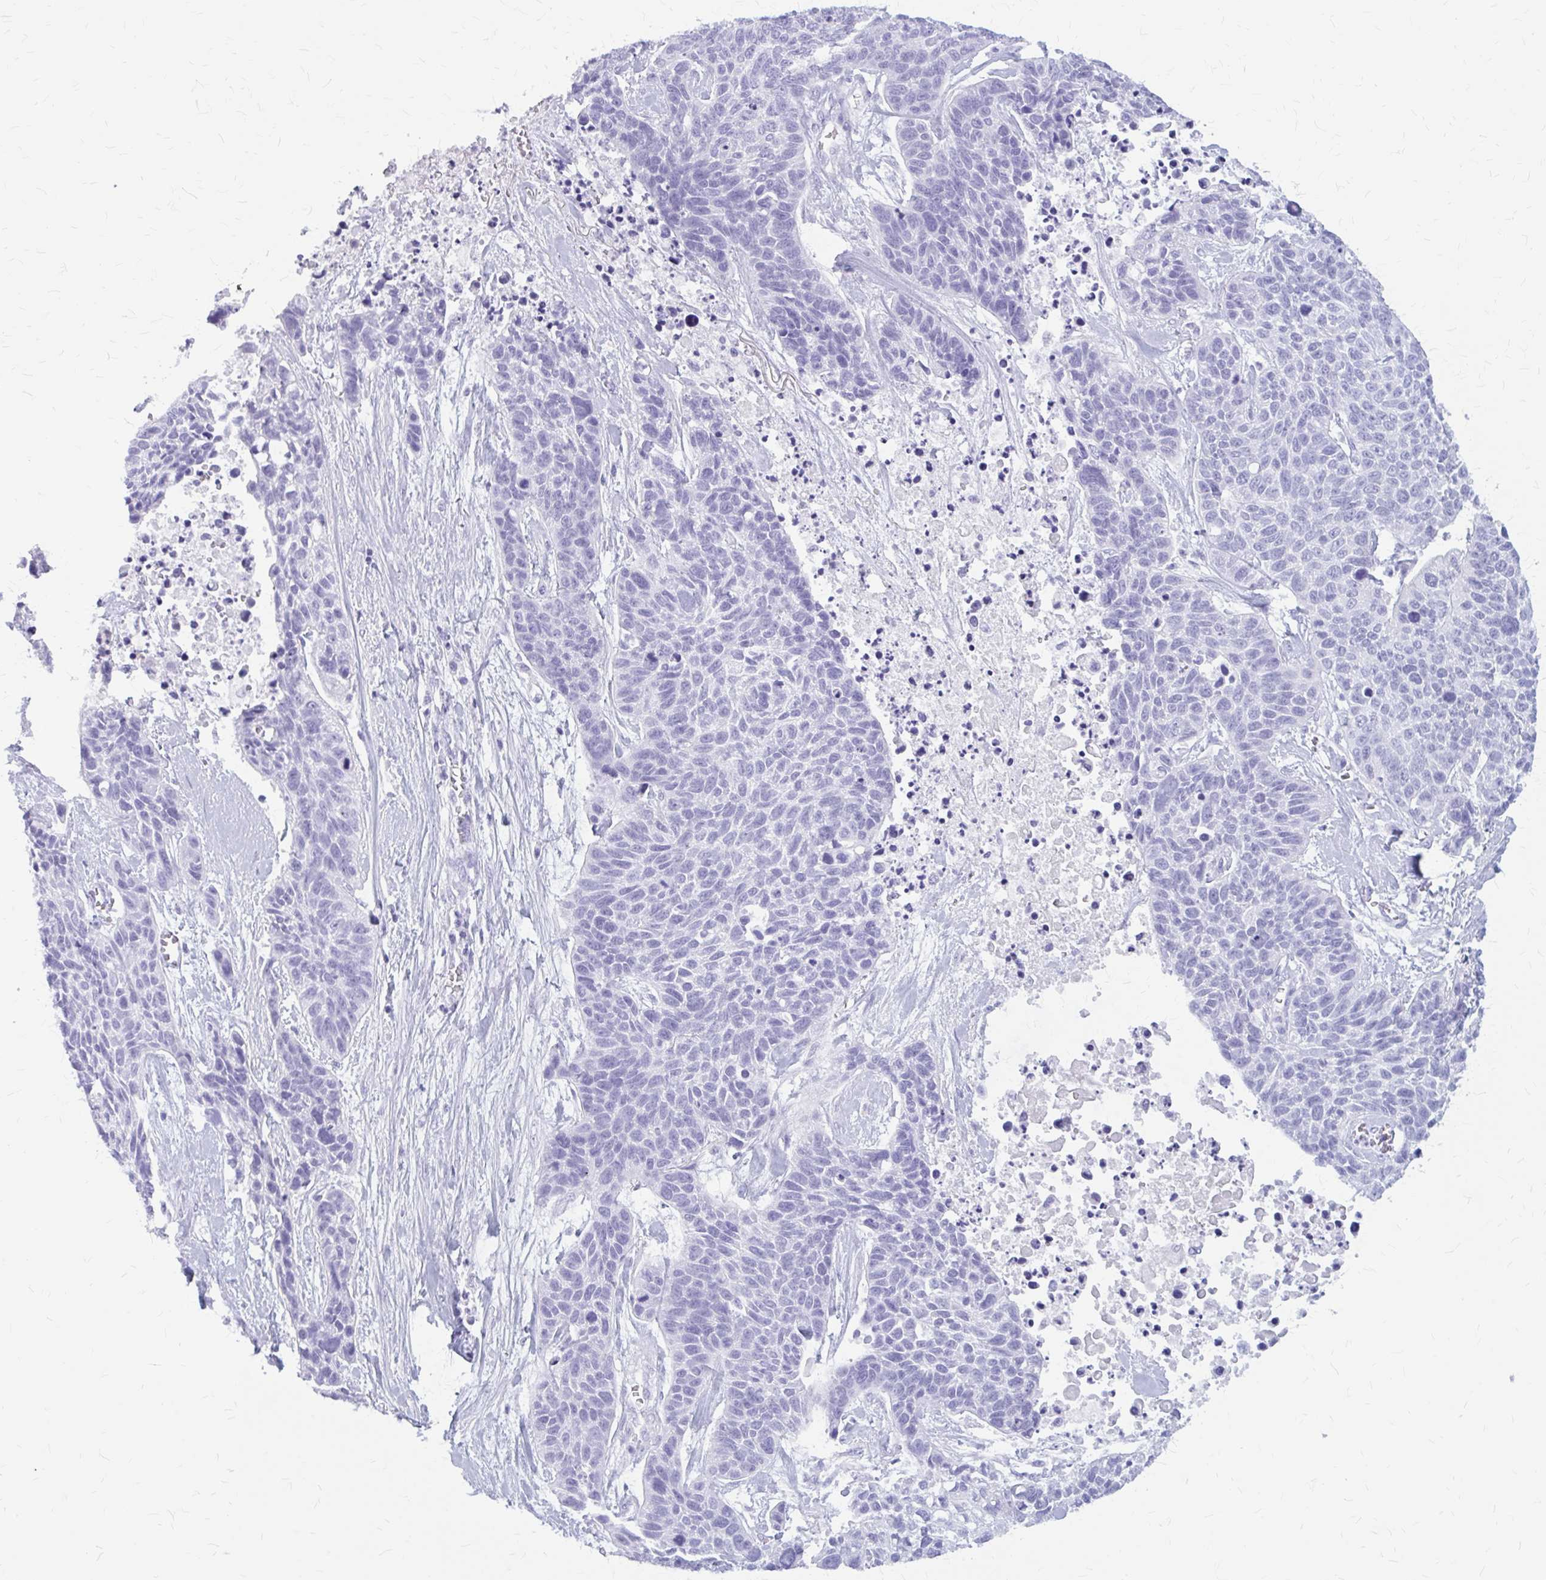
{"staining": {"intensity": "negative", "quantity": "none", "location": "none"}, "tissue": "lung cancer", "cell_type": "Tumor cells", "image_type": "cancer", "snomed": [{"axis": "morphology", "description": "Squamous cell carcinoma, NOS"}, {"axis": "topography", "description": "Lung"}], "caption": "Human squamous cell carcinoma (lung) stained for a protein using IHC reveals no expression in tumor cells.", "gene": "KLHDC7A", "patient": {"sex": "male", "age": 62}}